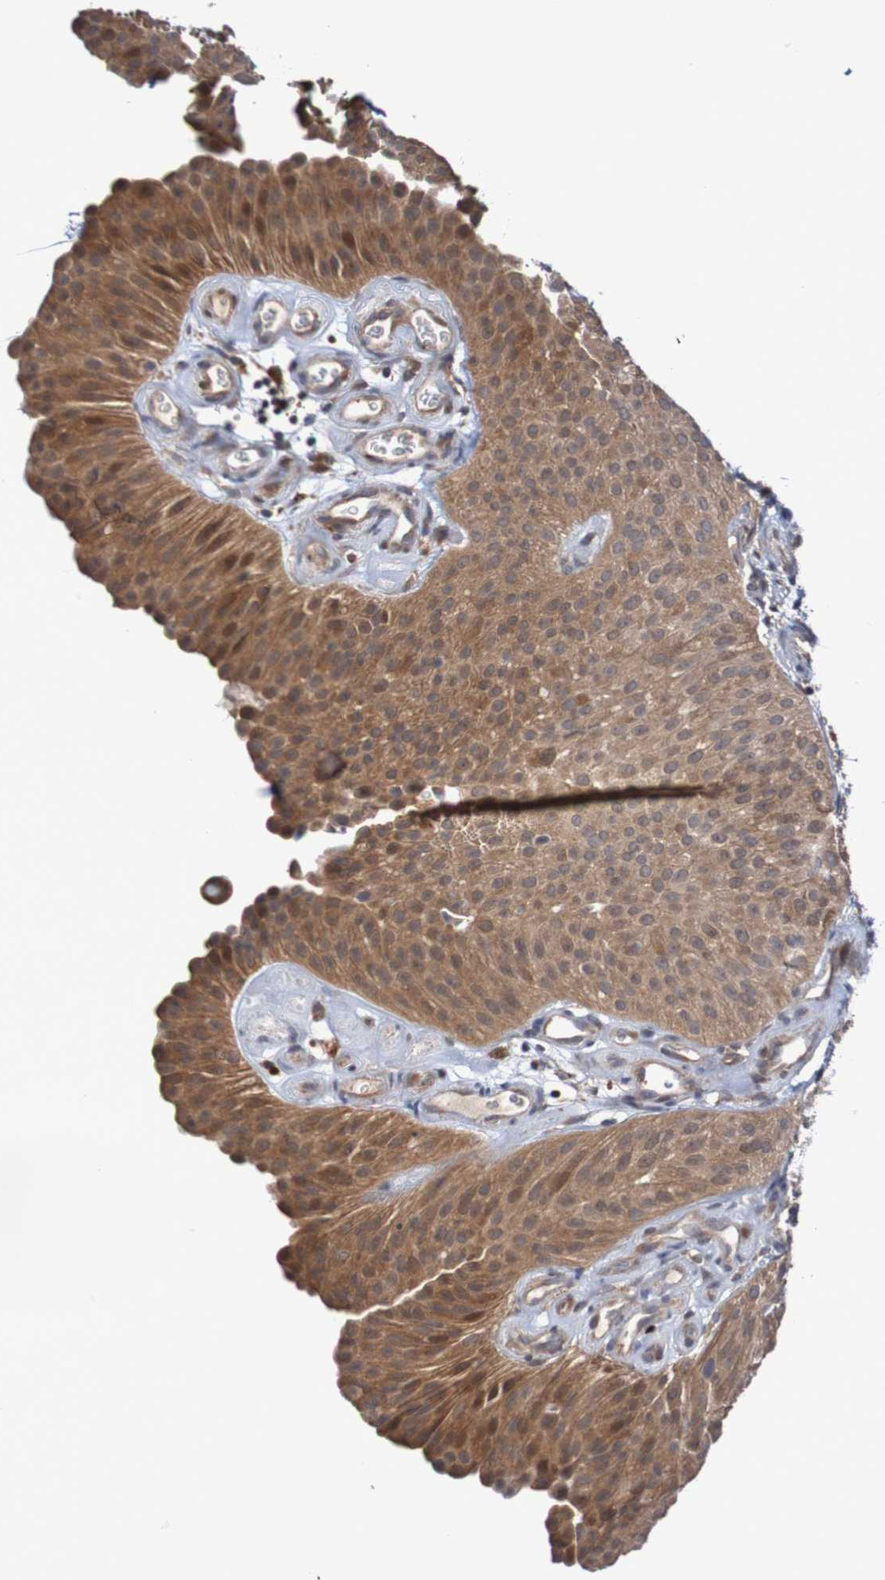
{"staining": {"intensity": "moderate", "quantity": ">75%", "location": "cytoplasmic/membranous,nuclear"}, "tissue": "urothelial cancer", "cell_type": "Tumor cells", "image_type": "cancer", "snomed": [{"axis": "morphology", "description": "Urothelial carcinoma, Low grade"}, {"axis": "topography", "description": "Urinary bladder"}], "caption": "Protein analysis of urothelial carcinoma (low-grade) tissue exhibits moderate cytoplasmic/membranous and nuclear expression in approximately >75% of tumor cells.", "gene": "PHPT1", "patient": {"sex": "female", "age": 60}}